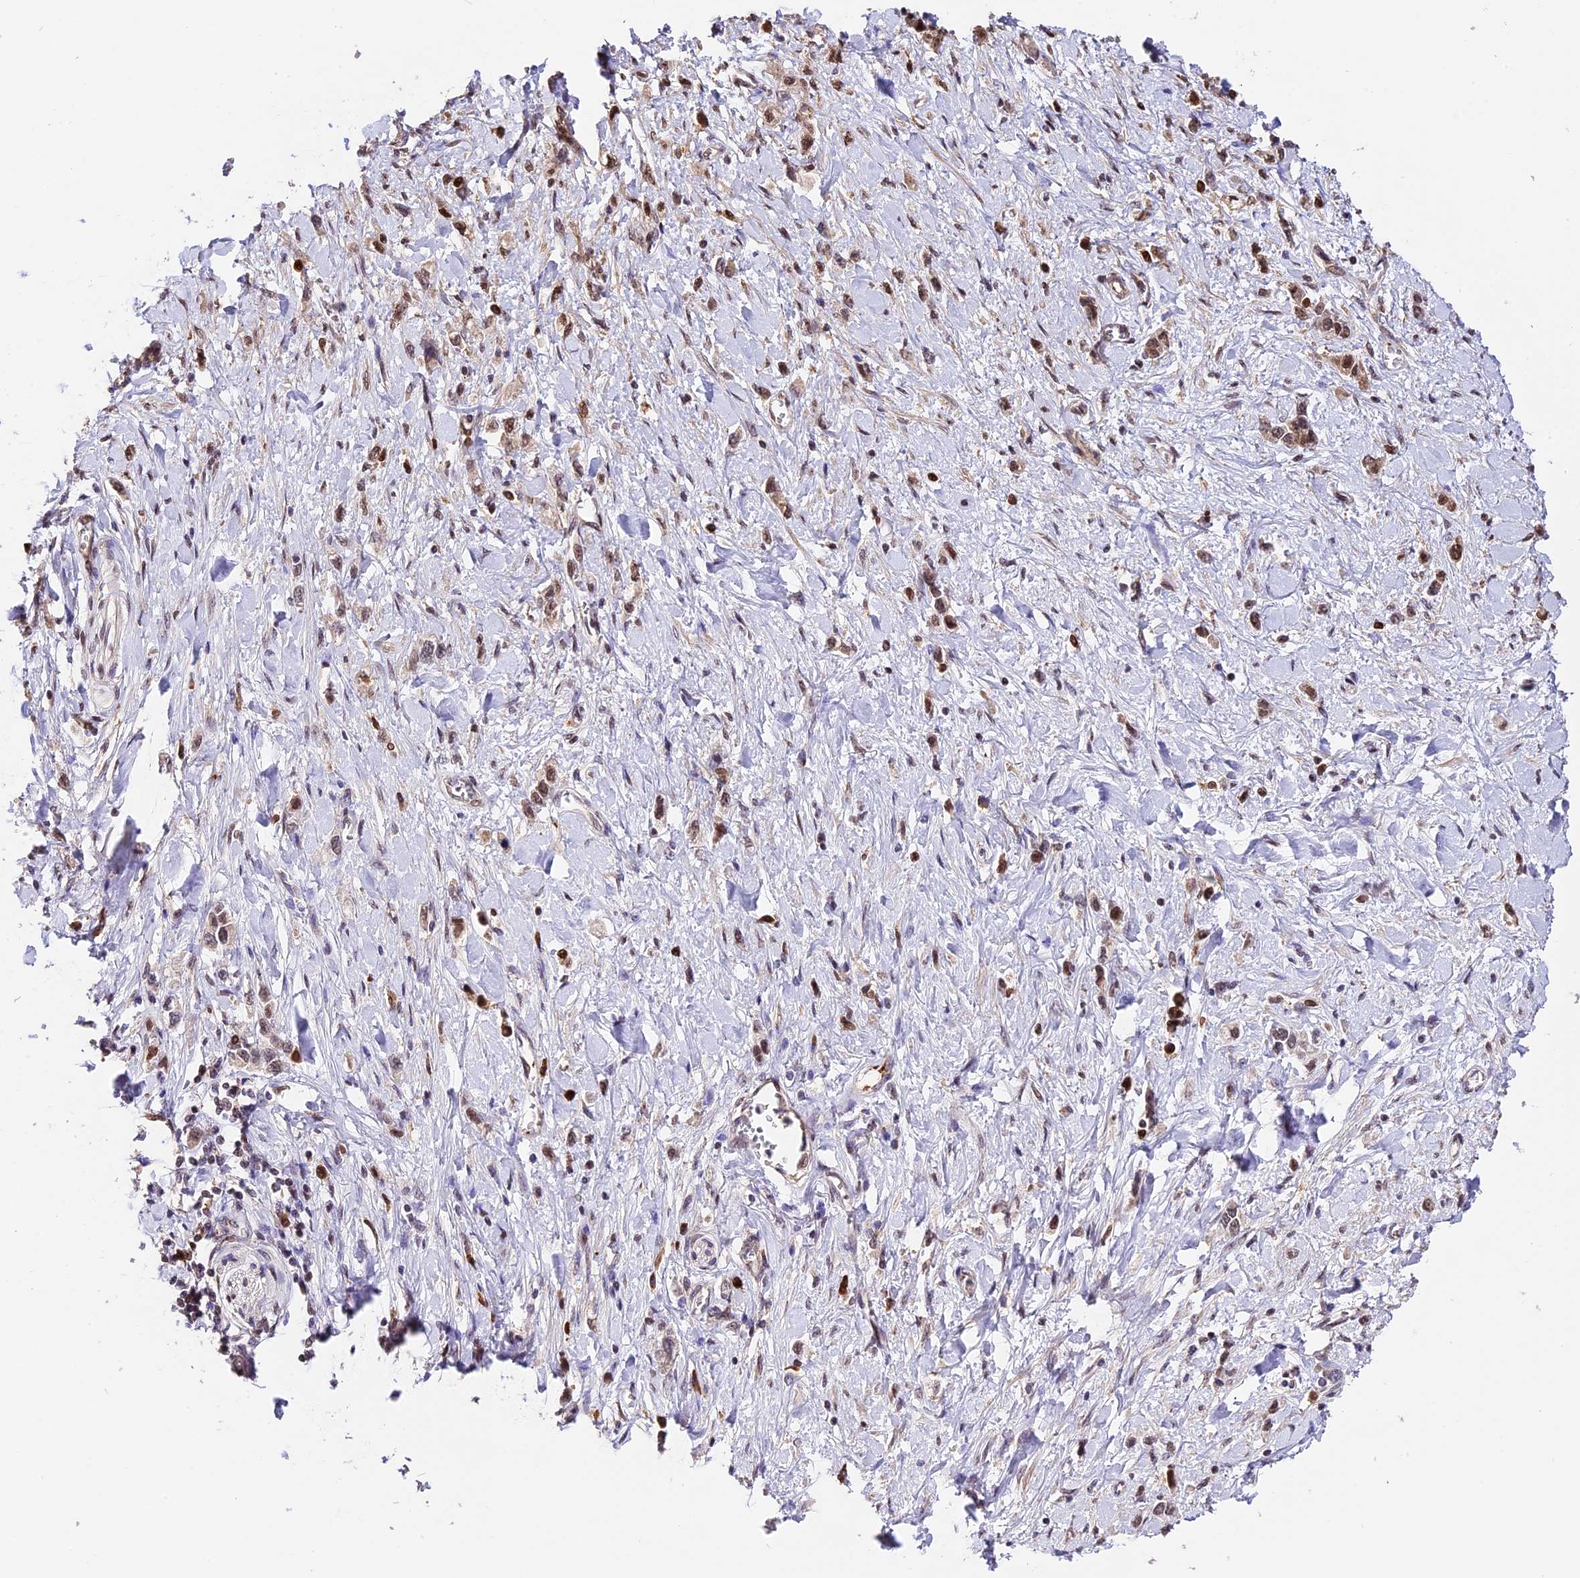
{"staining": {"intensity": "moderate", "quantity": ">75%", "location": "nuclear"}, "tissue": "stomach cancer", "cell_type": "Tumor cells", "image_type": "cancer", "snomed": [{"axis": "morphology", "description": "Normal tissue, NOS"}, {"axis": "morphology", "description": "Adenocarcinoma, NOS"}, {"axis": "topography", "description": "Stomach, upper"}, {"axis": "topography", "description": "Stomach"}], "caption": "Protein staining of stomach cancer tissue exhibits moderate nuclear positivity in about >75% of tumor cells. (DAB (3,3'-diaminobenzidine) = brown stain, brightfield microscopy at high magnification).", "gene": "HERPUD1", "patient": {"sex": "female", "age": 65}}